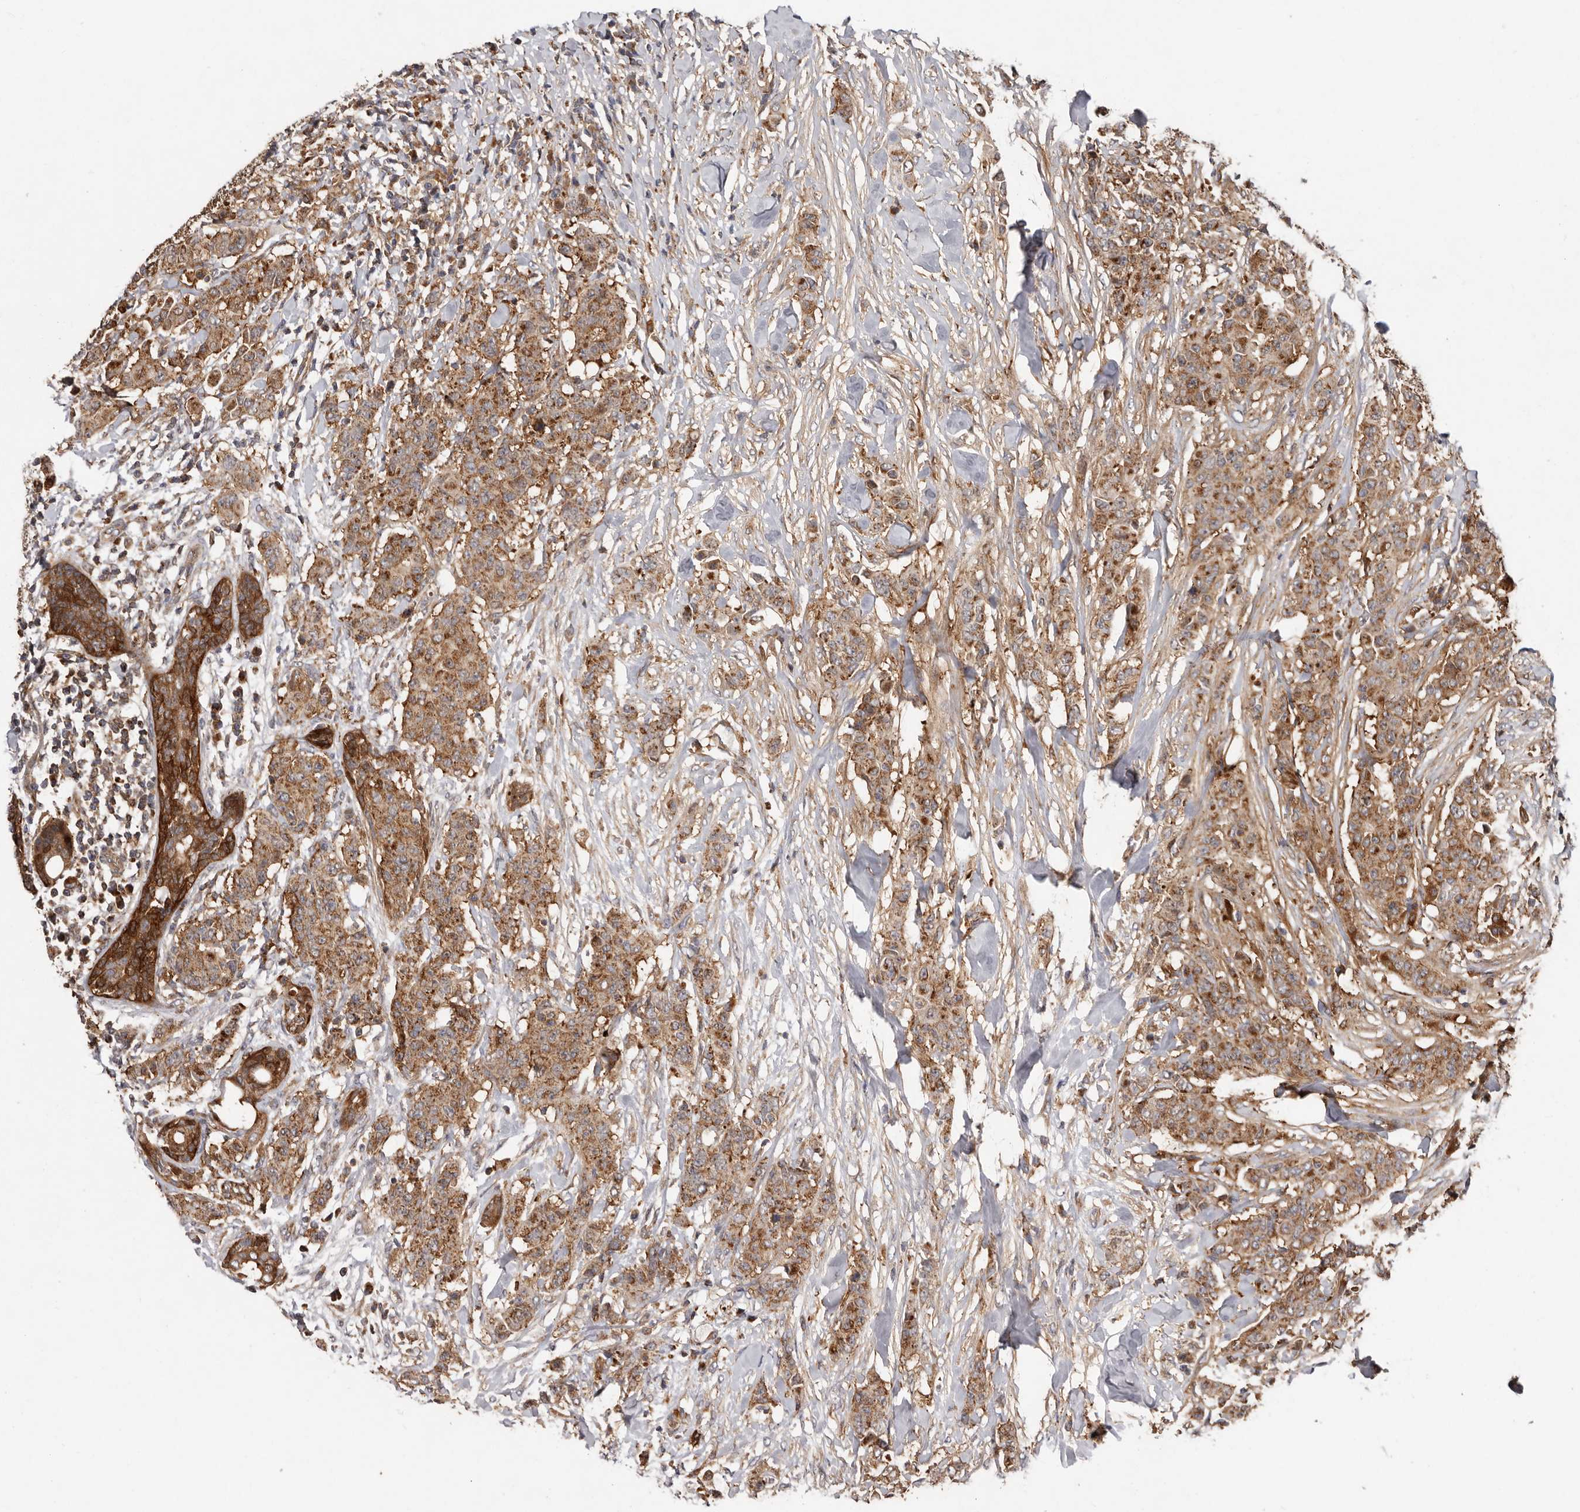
{"staining": {"intensity": "moderate", "quantity": ">75%", "location": "cytoplasmic/membranous"}, "tissue": "breast cancer", "cell_type": "Tumor cells", "image_type": "cancer", "snomed": [{"axis": "morphology", "description": "Duct carcinoma"}, {"axis": "topography", "description": "Breast"}], "caption": "Breast cancer stained with a protein marker reveals moderate staining in tumor cells.", "gene": "GOT1L1", "patient": {"sex": "female", "age": 40}}